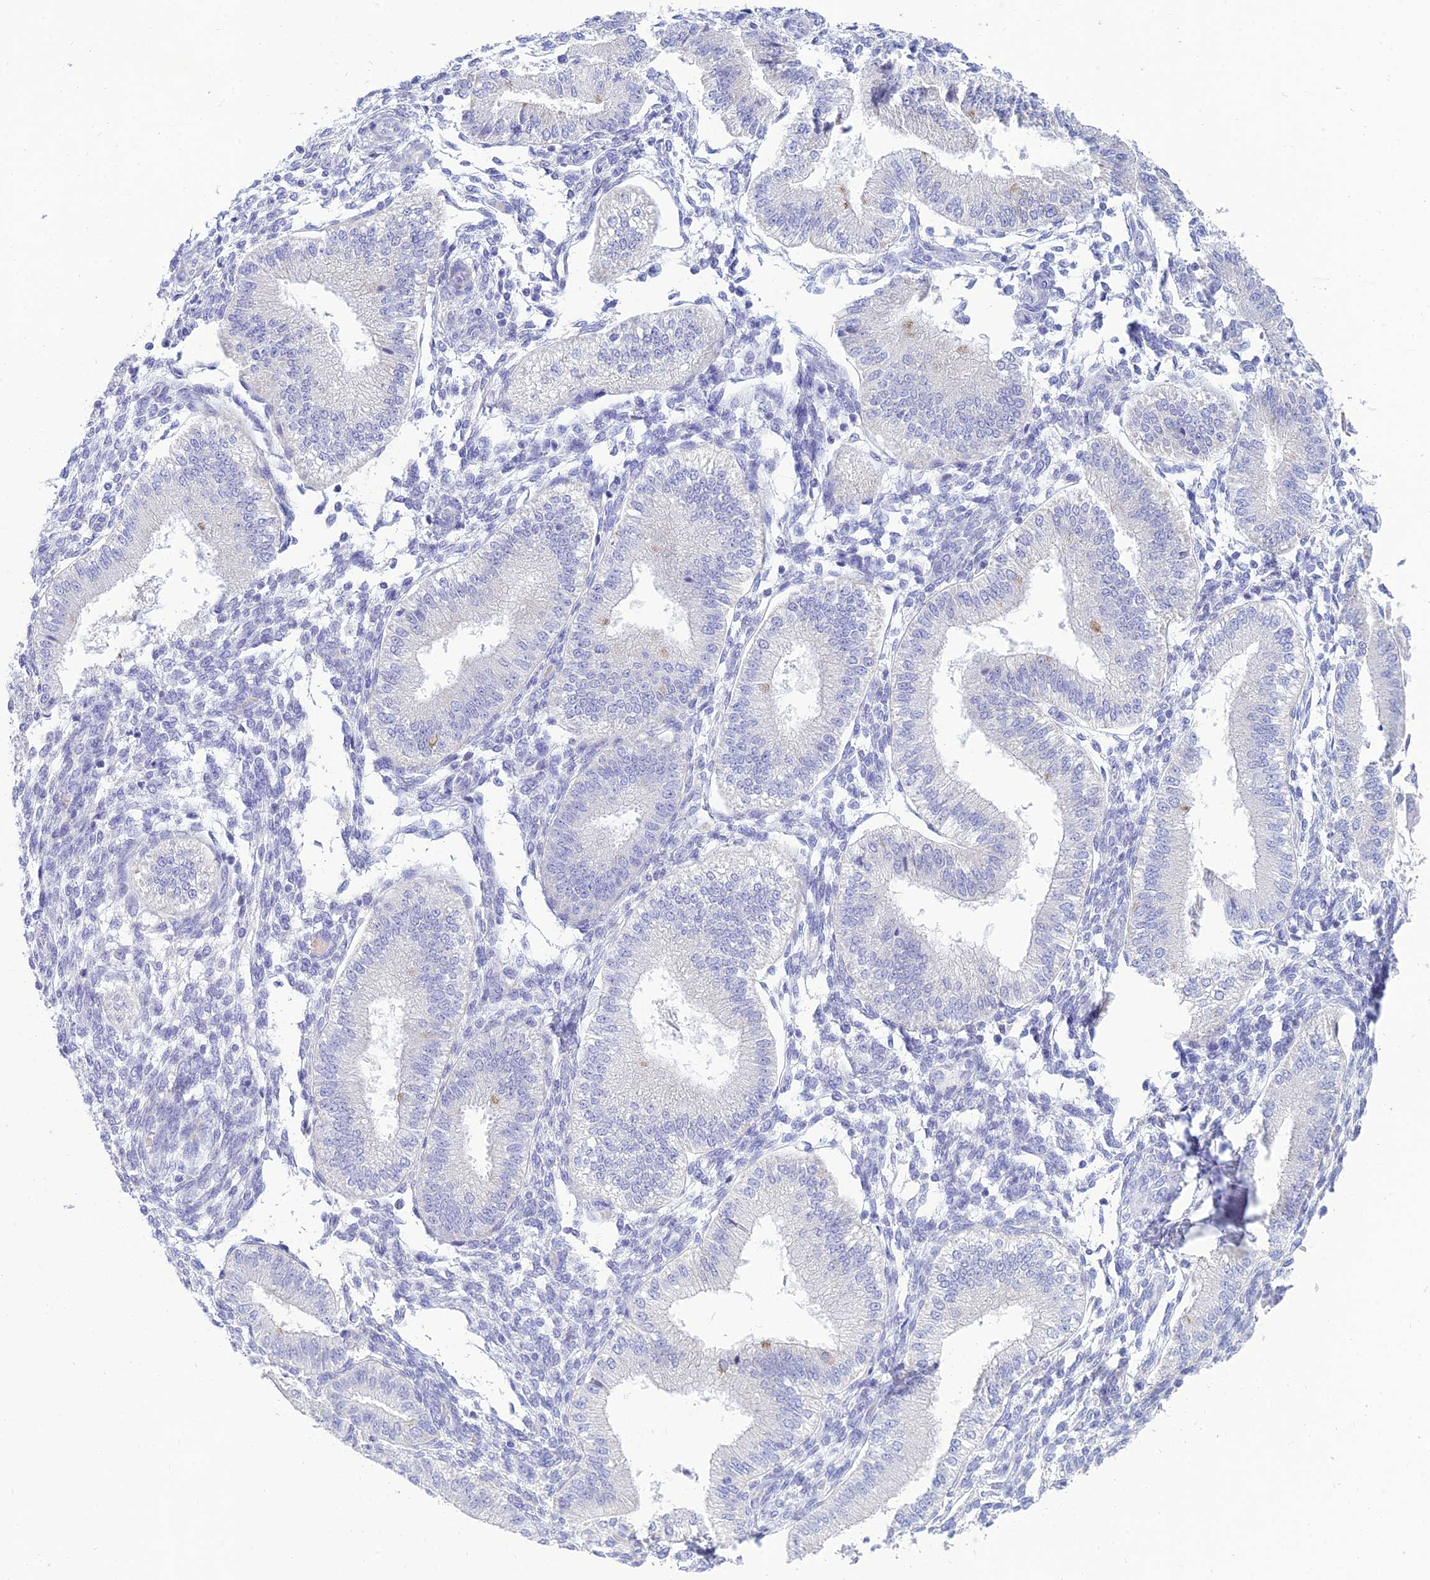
{"staining": {"intensity": "negative", "quantity": "none", "location": "none"}, "tissue": "endometrium", "cell_type": "Cells in endometrial stroma", "image_type": "normal", "snomed": [{"axis": "morphology", "description": "Normal tissue, NOS"}, {"axis": "topography", "description": "Endometrium"}], "caption": "This is a micrograph of immunohistochemistry (IHC) staining of unremarkable endometrium, which shows no expression in cells in endometrial stroma.", "gene": "MAL2", "patient": {"sex": "female", "age": 39}}